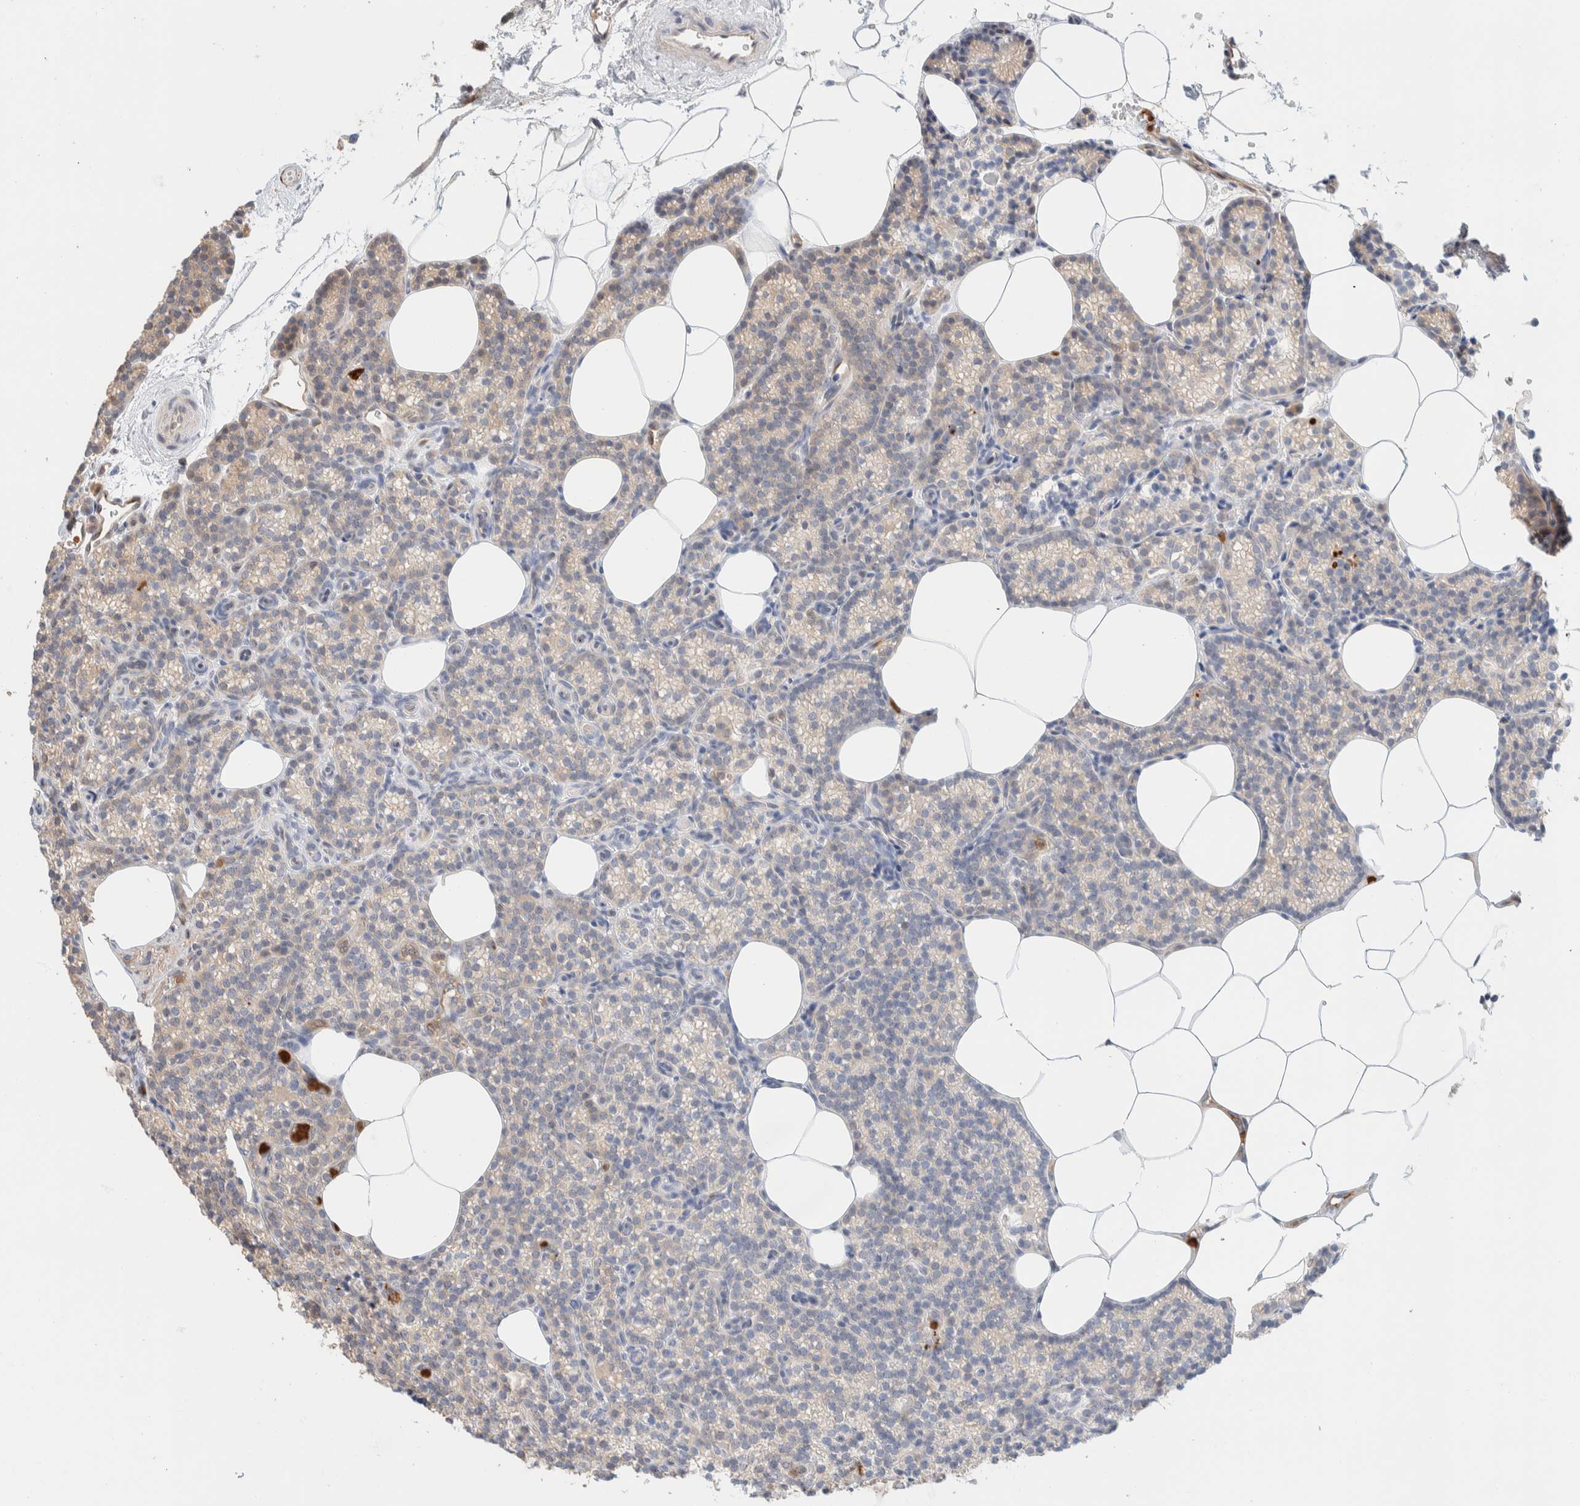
{"staining": {"intensity": "weak", "quantity": "<25%", "location": "cytoplasmic/membranous"}, "tissue": "parathyroid gland", "cell_type": "Glandular cells", "image_type": "normal", "snomed": [{"axis": "morphology", "description": "Normal tissue, NOS"}, {"axis": "topography", "description": "Parathyroid gland"}], "caption": "The histopathology image demonstrates no significant positivity in glandular cells of parathyroid gland.", "gene": "SETD4", "patient": {"sex": "male", "age": 58}}